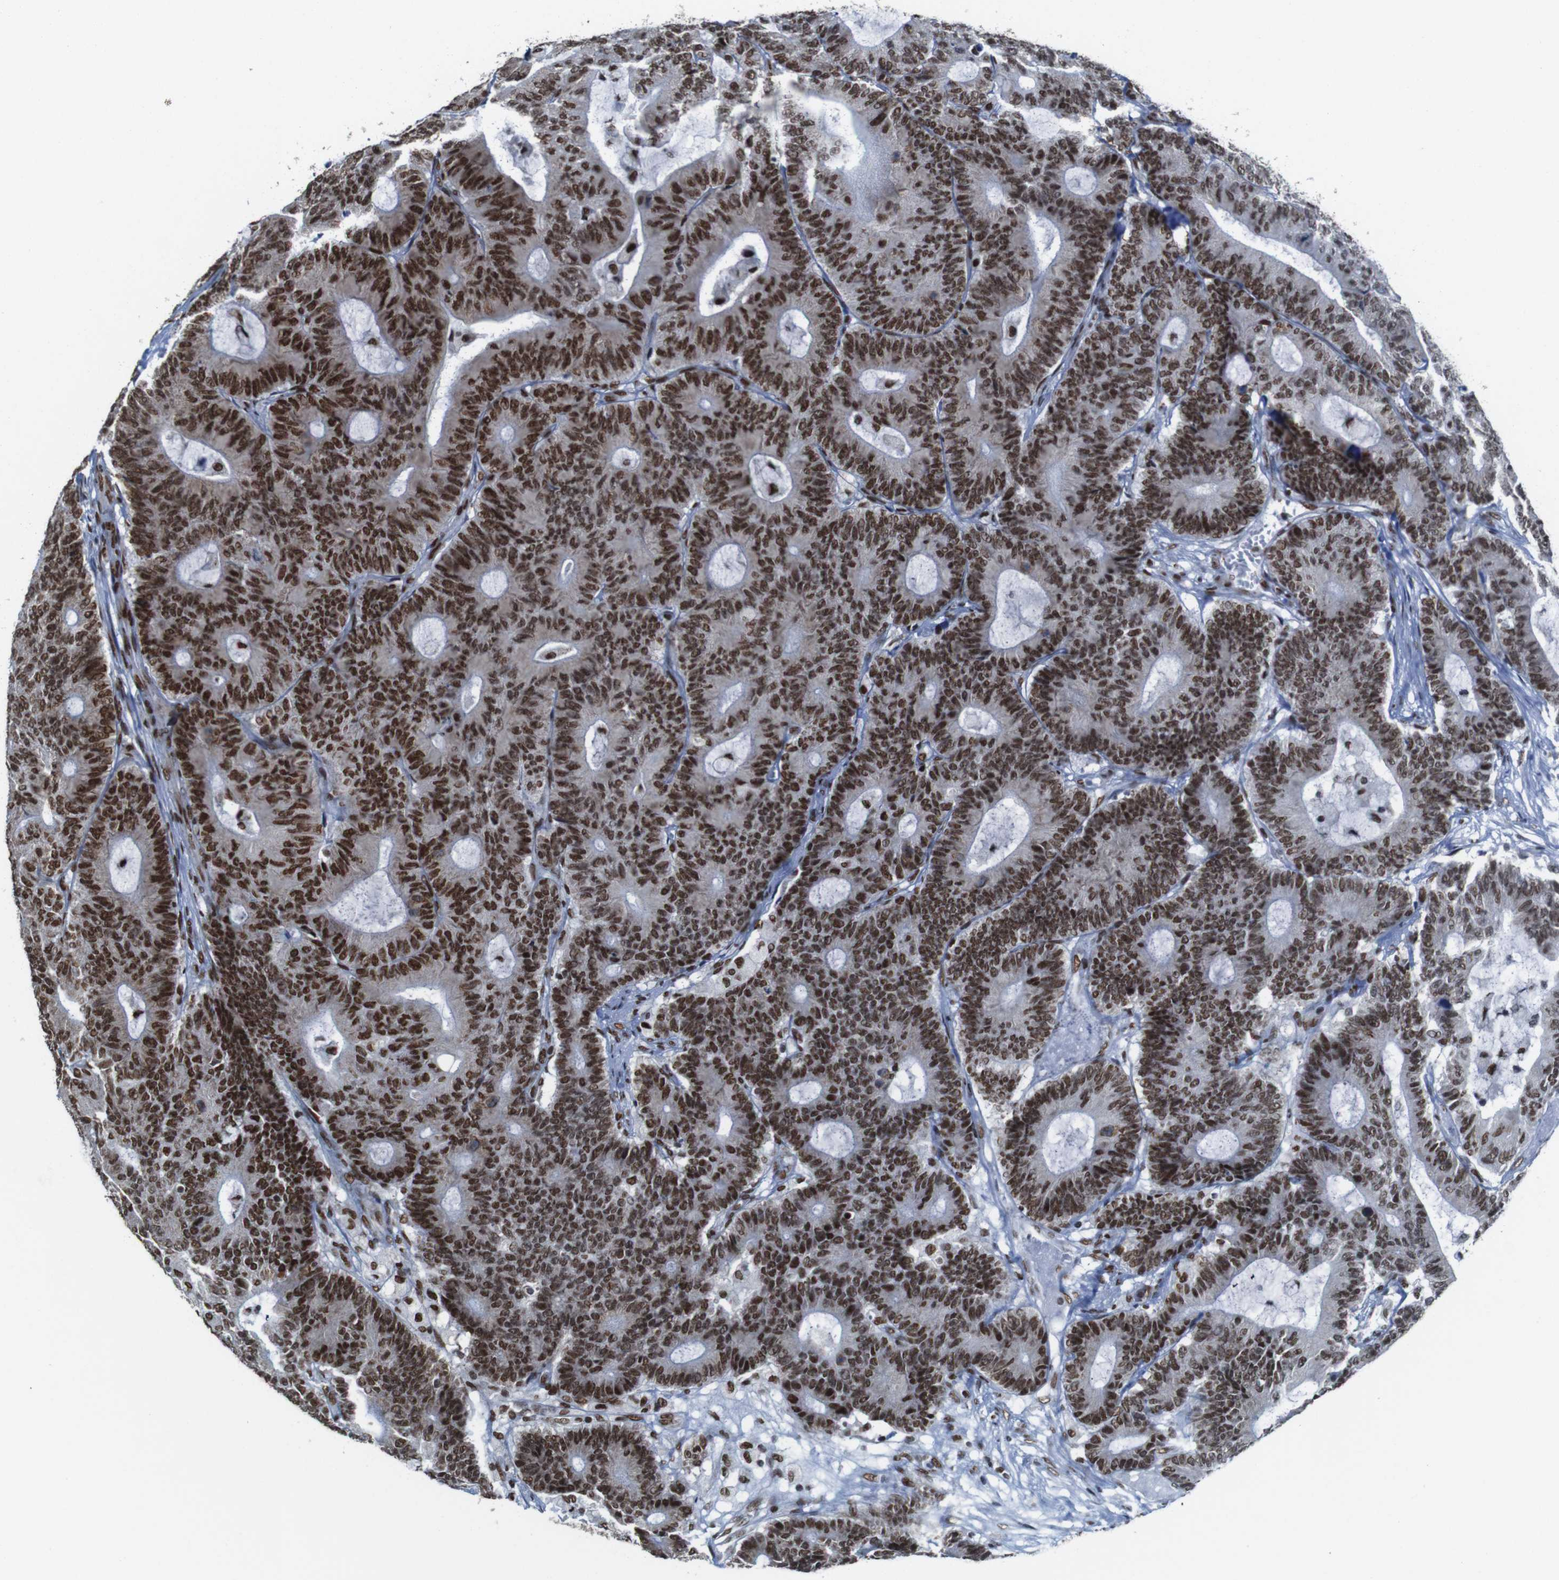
{"staining": {"intensity": "strong", "quantity": ">75%", "location": "nuclear"}, "tissue": "colorectal cancer", "cell_type": "Tumor cells", "image_type": "cancer", "snomed": [{"axis": "morphology", "description": "Adenocarcinoma, NOS"}, {"axis": "topography", "description": "Colon"}], "caption": "High-power microscopy captured an immunohistochemistry histopathology image of adenocarcinoma (colorectal), revealing strong nuclear positivity in about >75% of tumor cells. The protein is stained brown, and the nuclei are stained in blue (DAB (3,3'-diaminobenzidine) IHC with brightfield microscopy, high magnification).", "gene": "ROMO1", "patient": {"sex": "female", "age": 84}}